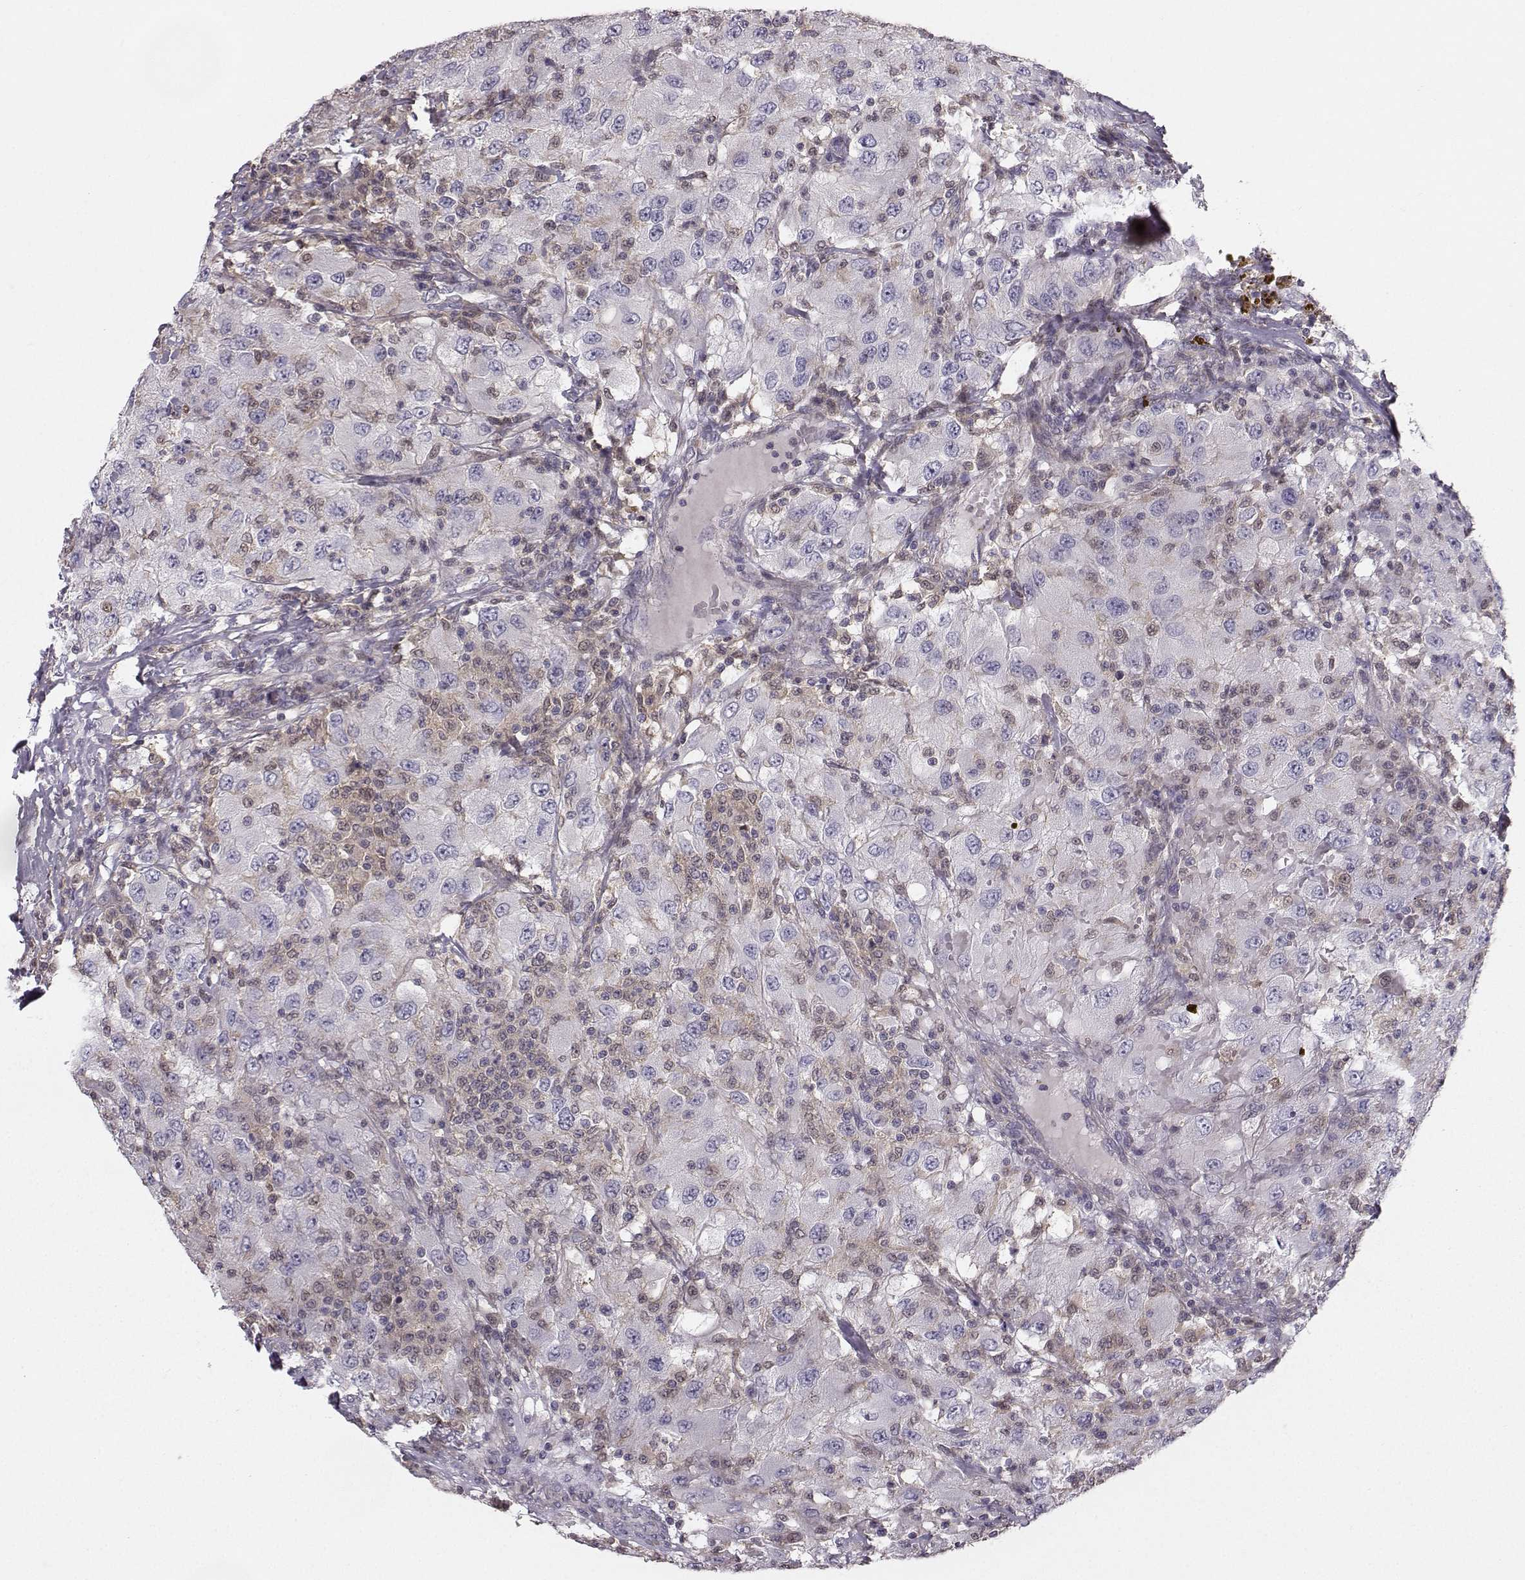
{"staining": {"intensity": "negative", "quantity": "none", "location": "none"}, "tissue": "renal cancer", "cell_type": "Tumor cells", "image_type": "cancer", "snomed": [{"axis": "morphology", "description": "Adenocarcinoma, NOS"}, {"axis": "topography", "description": "Kidney"}], "caption": "The image exhibits no significant positivity in tumor cells of adenocarcinoma (renal).", "gene": "ASB16", "patient": {"sex": "female", "age": 67}}